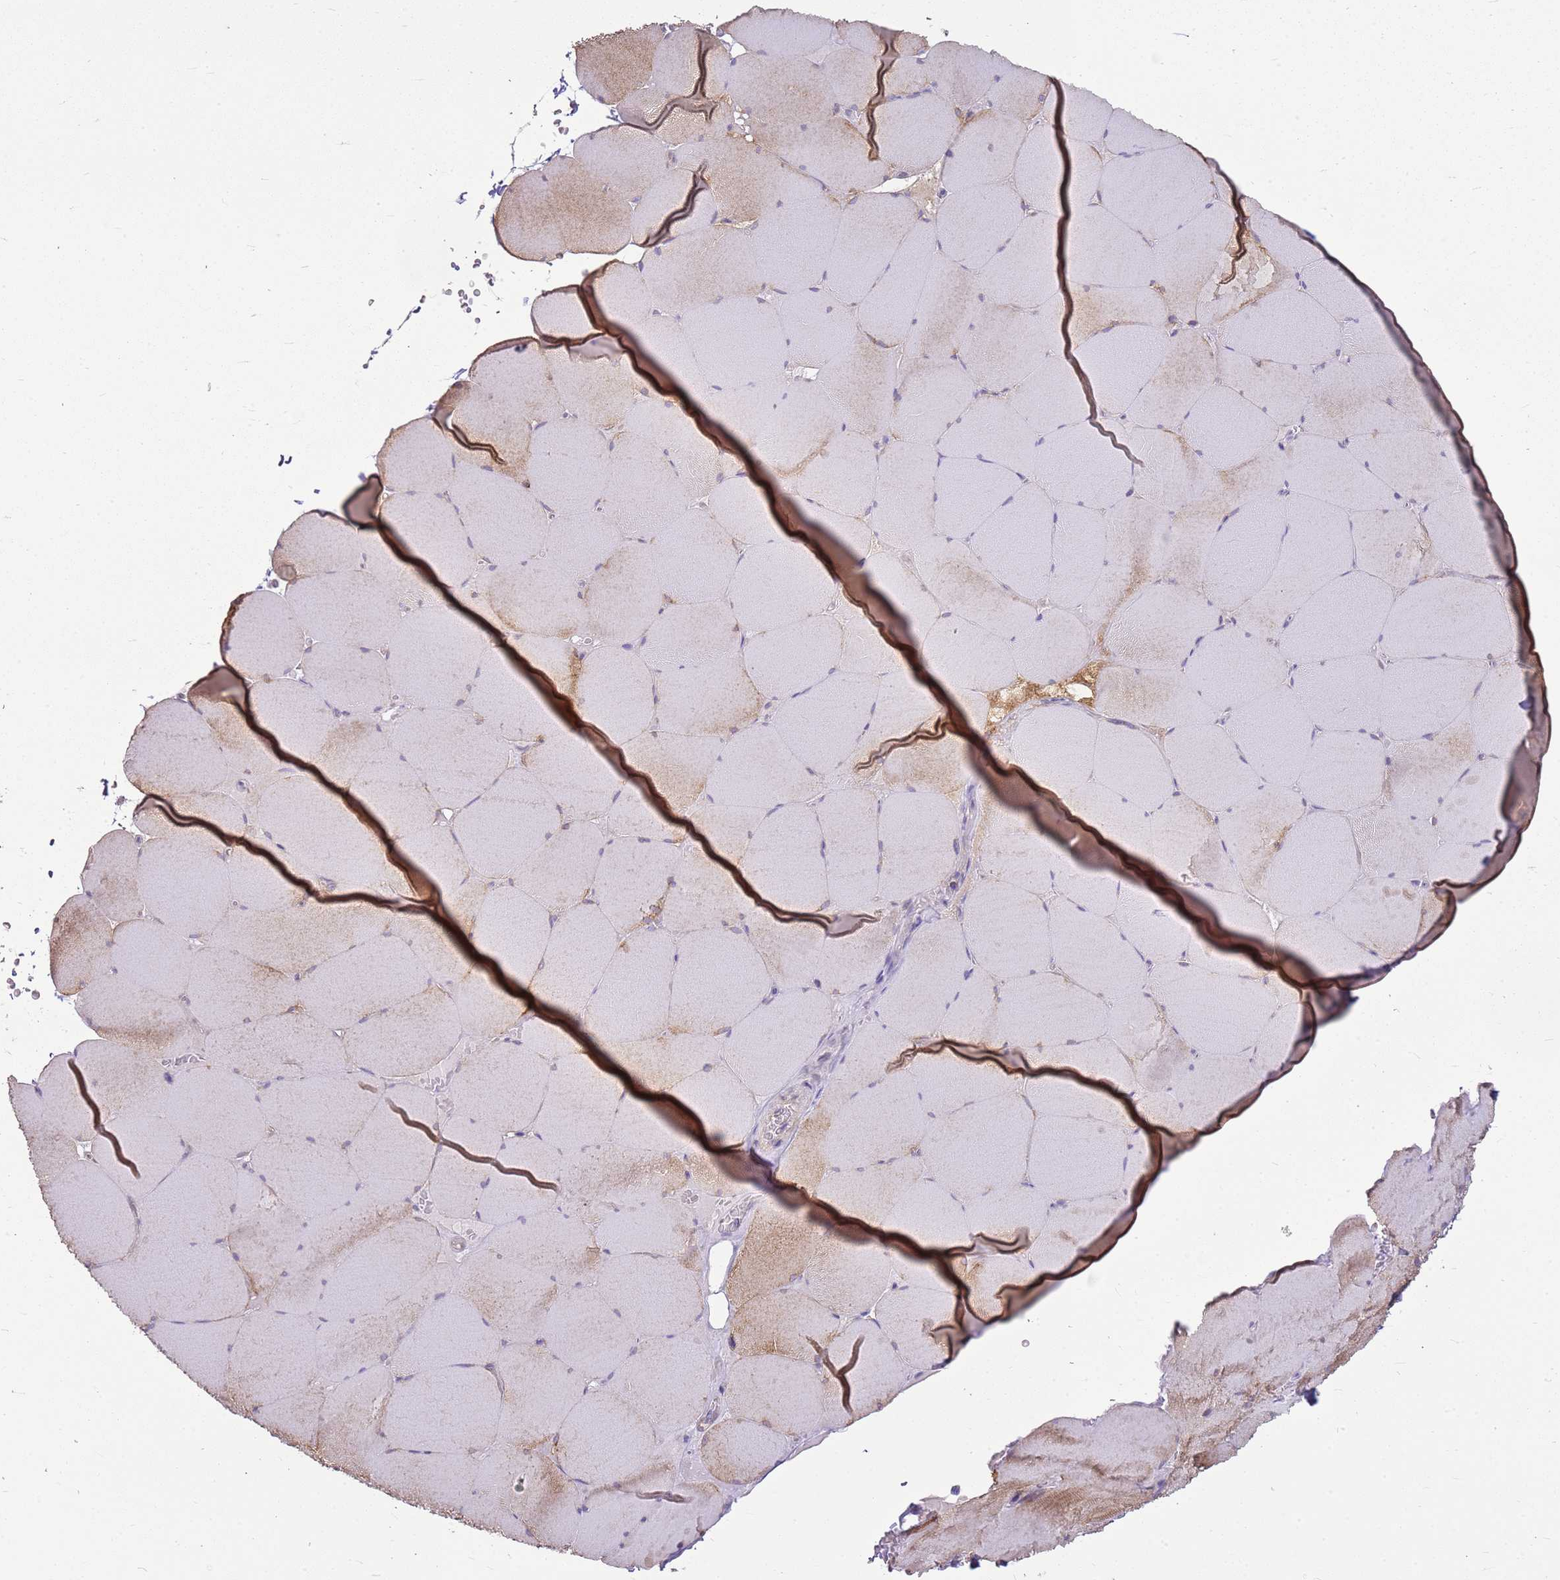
{"staining": {"intensity": "moderate", "quantity": "25%-75%", "location": "cytoplasmic/membranous"}, "tissue": "skeletal muscle", "cell_type": "Myocytes", "image_type": "normal", "snomed": [{"axis": "morphology", "description": "Normal tissue, NOS"}, {"axis": "topography", "description": "Skeletal muscle"}, {"axis": "topography", "description": "Head-Neck"}], "caption": "Moderate cytoplasmic/membranous protein staining is appreciated in approximately 25%-75% of myocytes in skeletal muscle.", "gene": "HSPB1", "patient": {"sex": "male", "age": 66}}